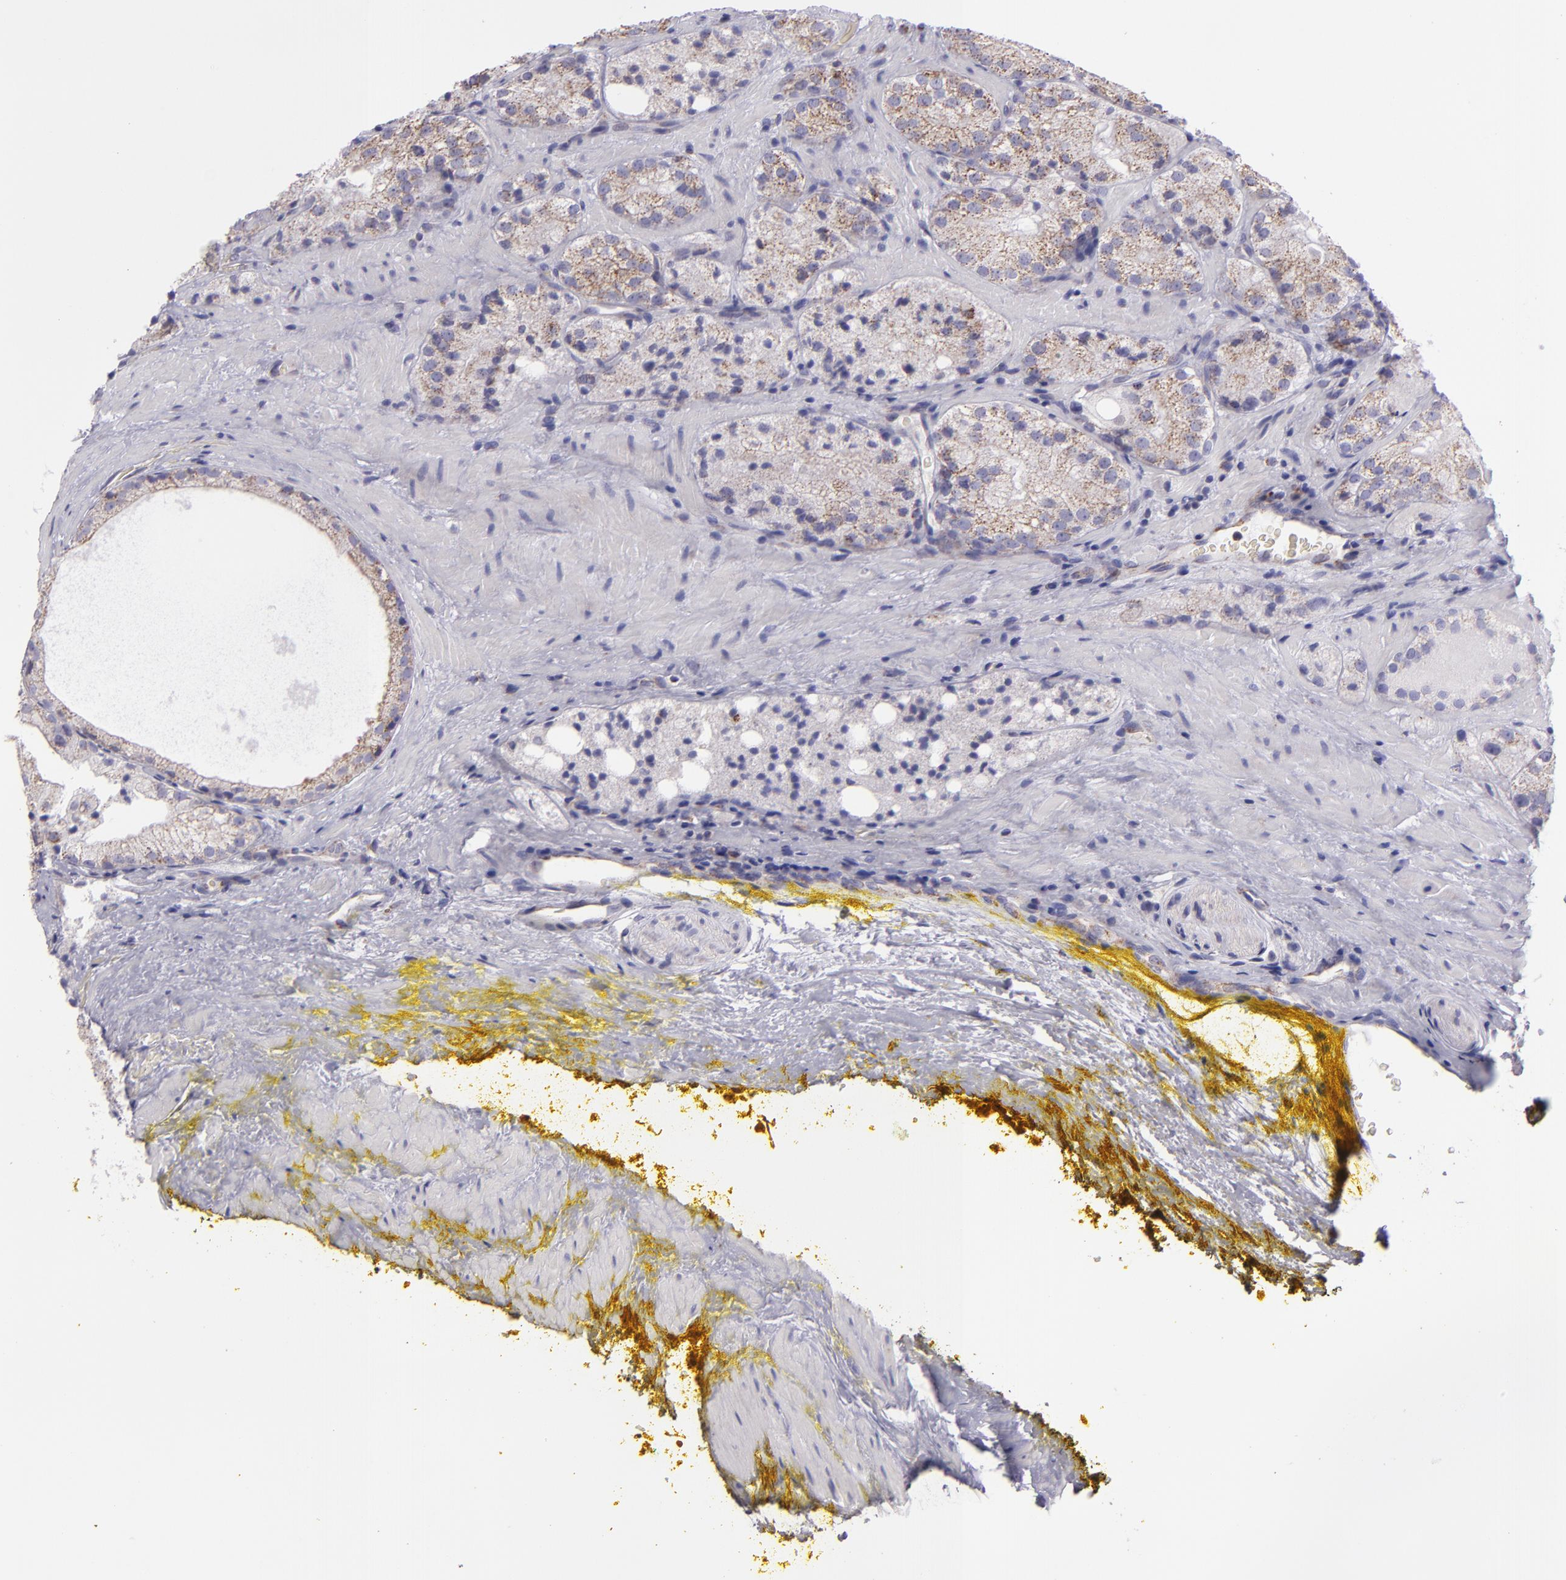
{"staining": {"intensity": "weak", "quantity": ">75%", "location": "cytoplasmic/membranous"}, "tissue": "prostate cancer", "cell_type": "Tumor cells", "image_type": "cancer", "snomed": [{"axis": "morphology", "description": "Adenocarcinoma, Low grade"}, {"axis": "topography", "description": "Prostate"}], "caption": "High-power microscopy captured an IHC histopathology image of prostate cancer (adenocarcinoma (low-grade)), revealing weak cytoplasmic/membranous staining in about >75% of tumor cells.", "gene": "HSPD1", "patient": {"sex": "male", "age": 60}}